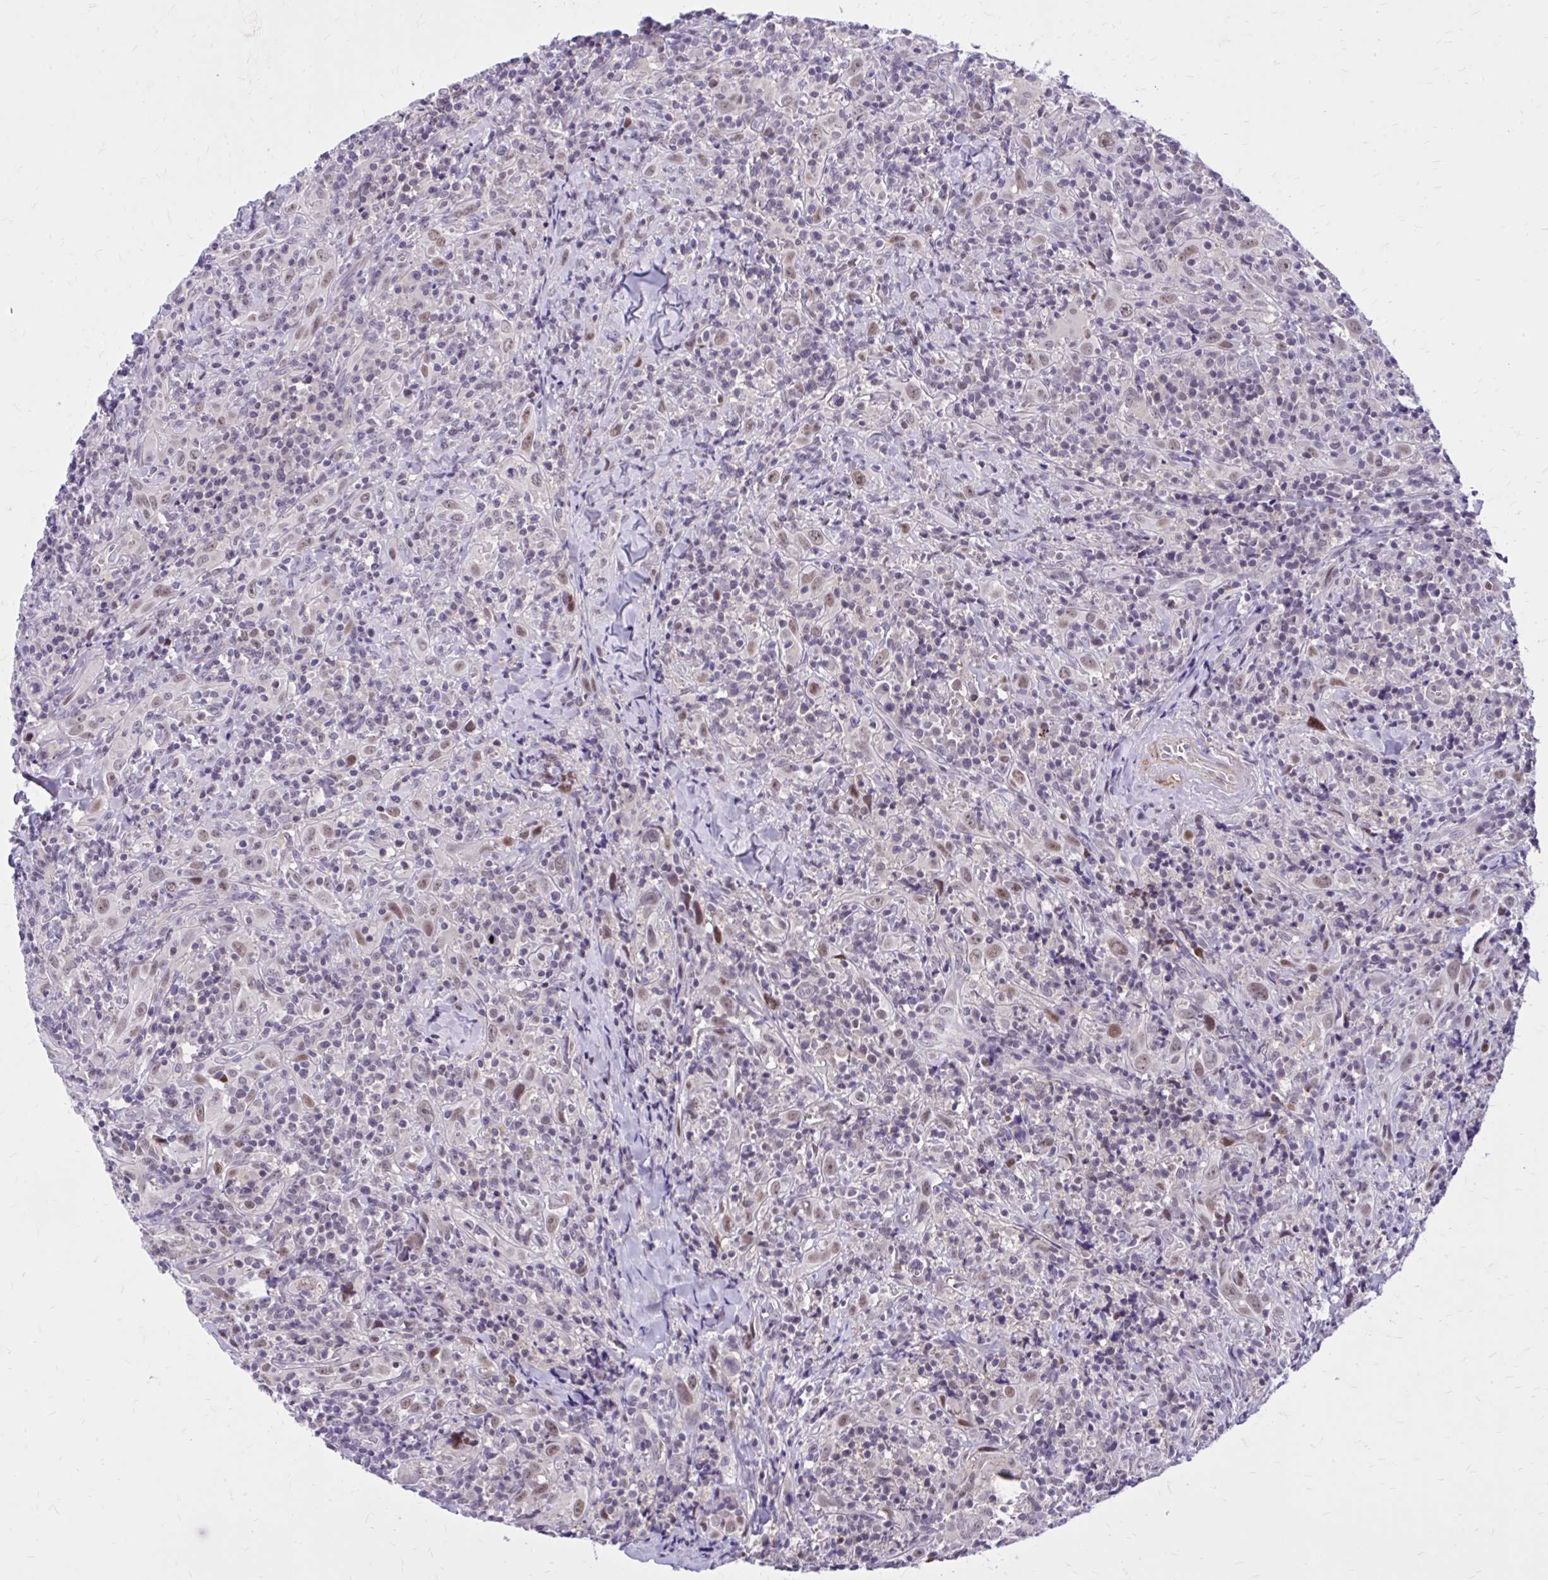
{"staining": {"intensity": "moderate", "quantity": "25%-75%", "location": "nuclear"}, "tissue": "head and neck cancer", "cell_type": "Tumor cells", "image_type": "cancer", "snomed": [{"axis": "morphology", "description": "Squamous cell carcinoma, NOS"}, {"axis": "topography", "description": "Head-Neck"}], "caption": "Head and neck cancer was stained to show a protein in brown. There is medium levels of moderate nuclear positivity in approximately 25%-75% of tumor cells. Using DAB (brown) and hematoxylin (blue) stains, captured at high magnification using brightfield microscopy.", "gene": "ZBTB25", "patient": {"sex": "female", "age": 95}}